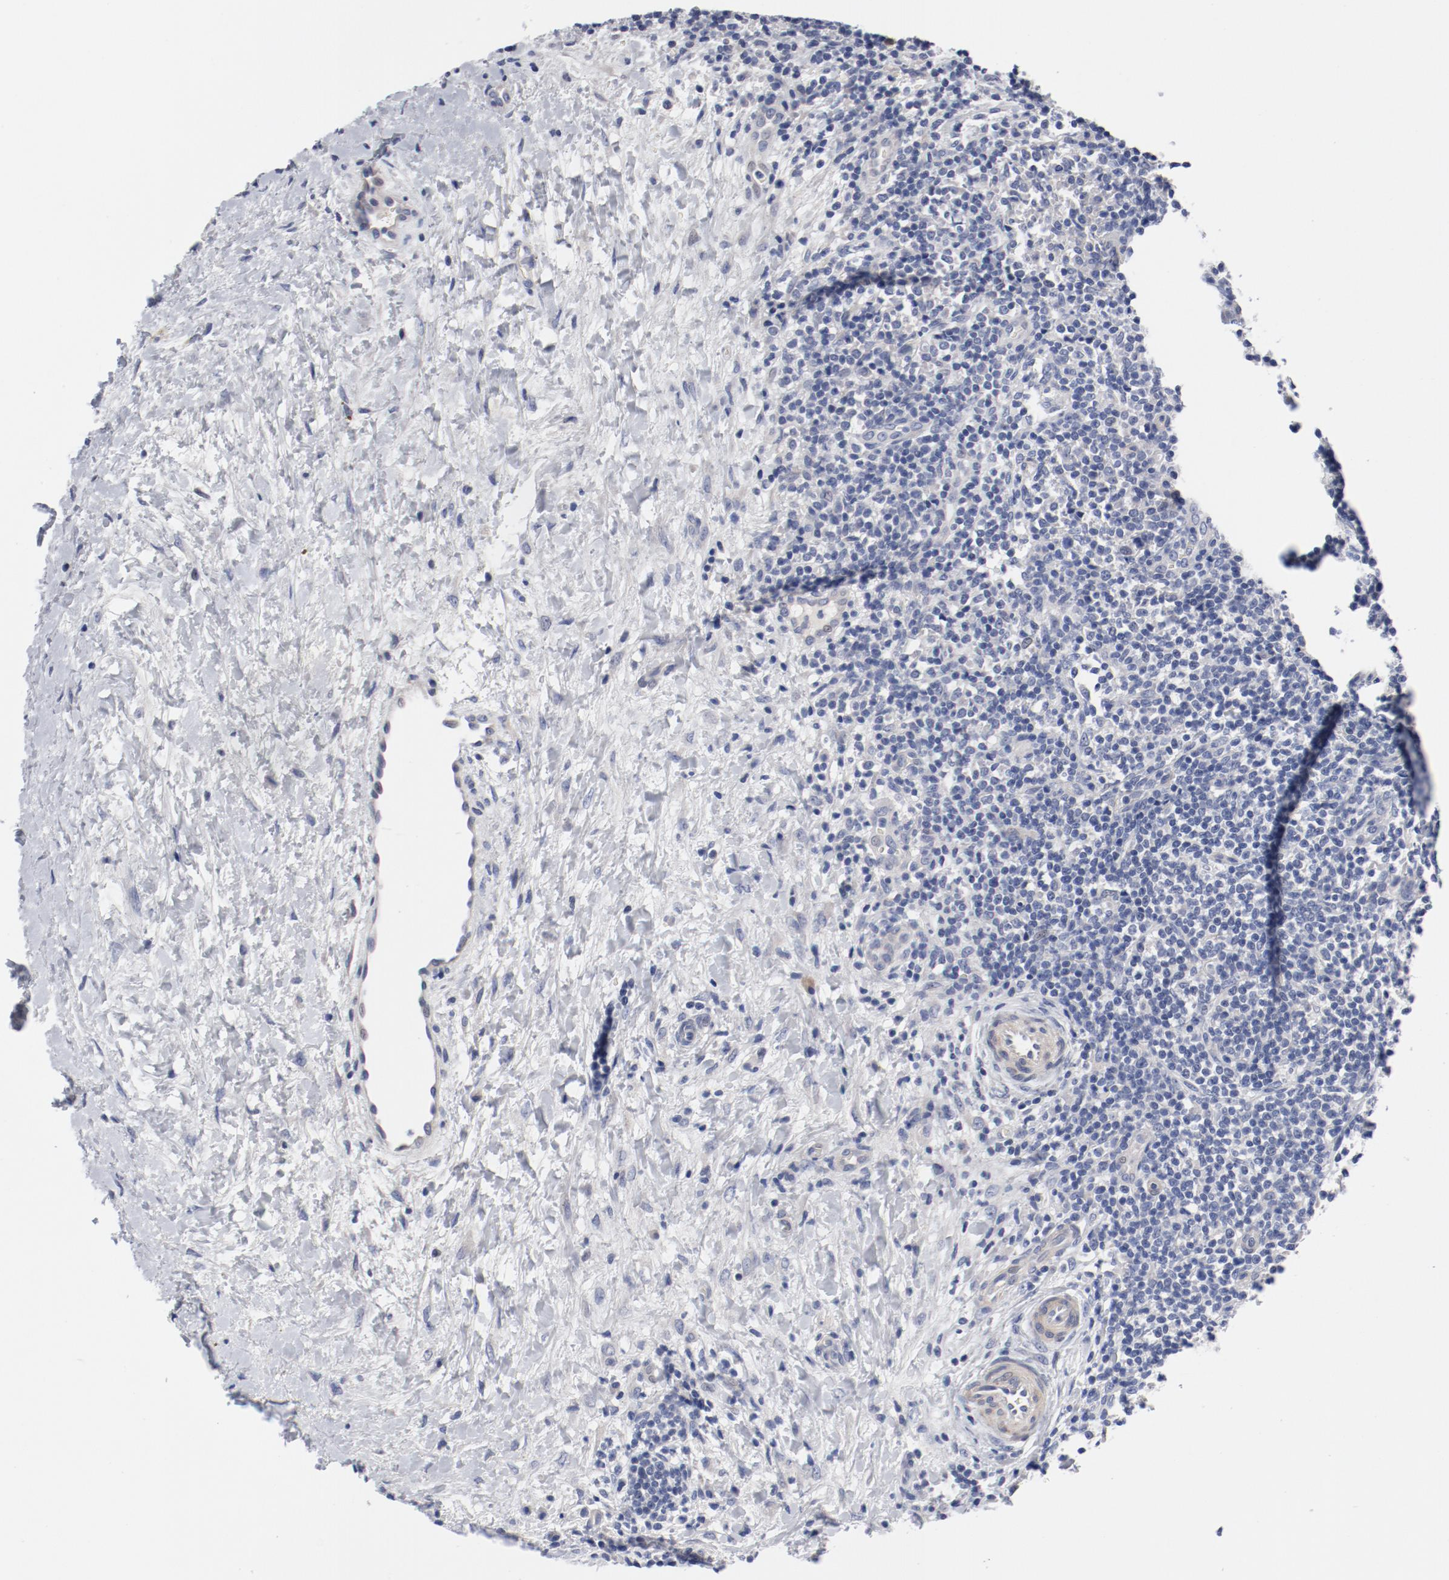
{"staining": {"intensity": "negative", "quantity": "none", "location": "none"}, "tissue": "lymphoma", "cell_type": "Tumor cells", "image_type": "cancer", "snomed": [{"axis": "morphology", "description": "Malignant lymphoma, non-Hodgkin's type, Low grade"}, {"axis": "topography", "description": "Lymph node"}], "caption": "Micrograph shows no significant protein expression in tumor cells of malignant lymphoma, non-Hodgkin's type (low-grade).", "gene": "KCNK13", "patient": {"sex": "female", "age": 76}}